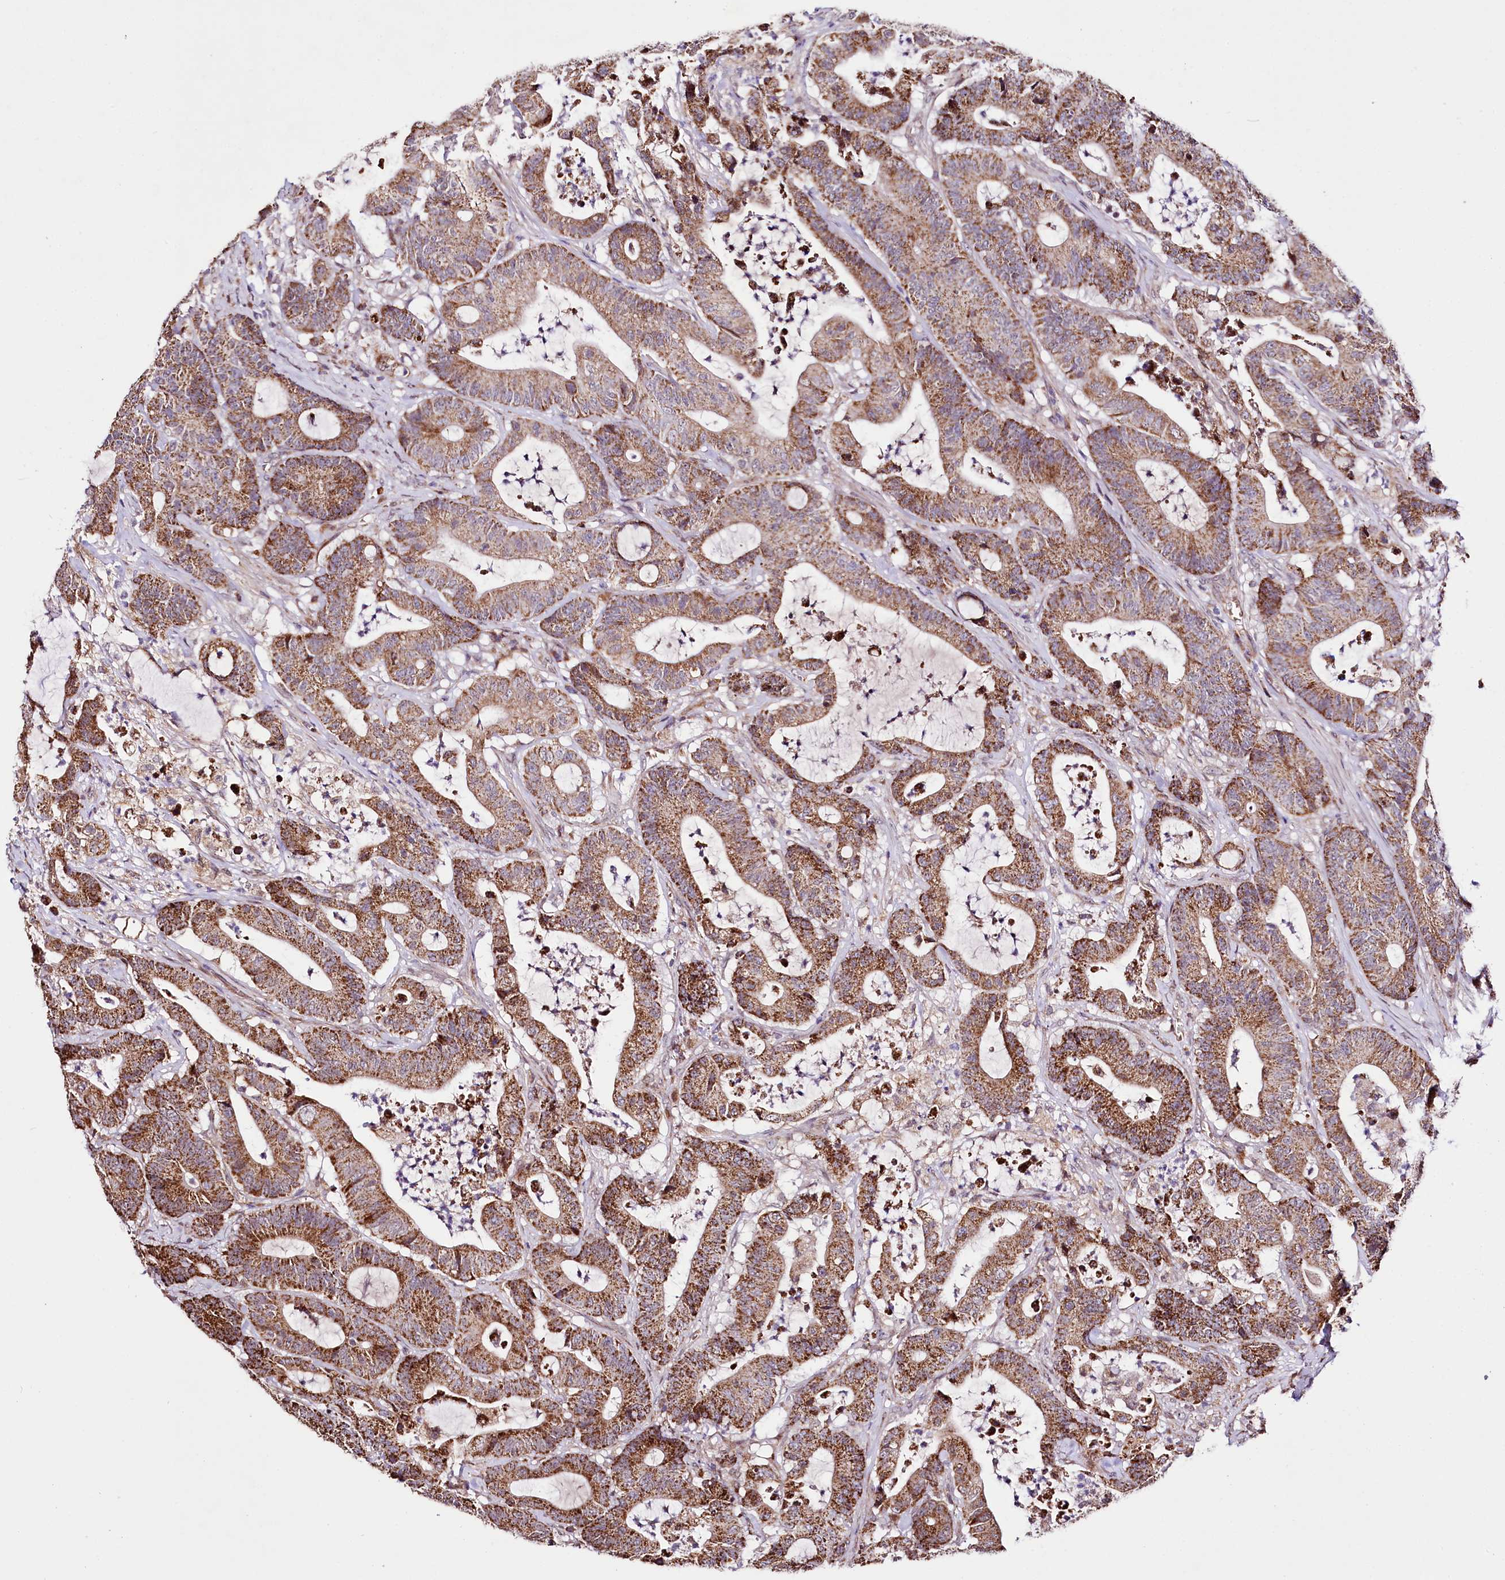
{"staining": {"intensity": "moderate", "quantity": ">75%", "location": "cytoplasmic/membranous"}, "tissue": "colorectal cancer", "cell_type": "Tumor cells", "image_type": "cancer", "snomed": [{"axis": "morphology", "description": "Adenocarcinoma, NOS"}, {"axis": "topography", "description": "Colon"}], "caption": "This is an image of immunohistochemistry (IHC) staining of colorectal cancer (adenocarcinoma), which shows moderate staining in the cytoplasmic/membranous of tumor cells.", "gene": "ST7", "patient": {"sex": "female", "age": 84}}